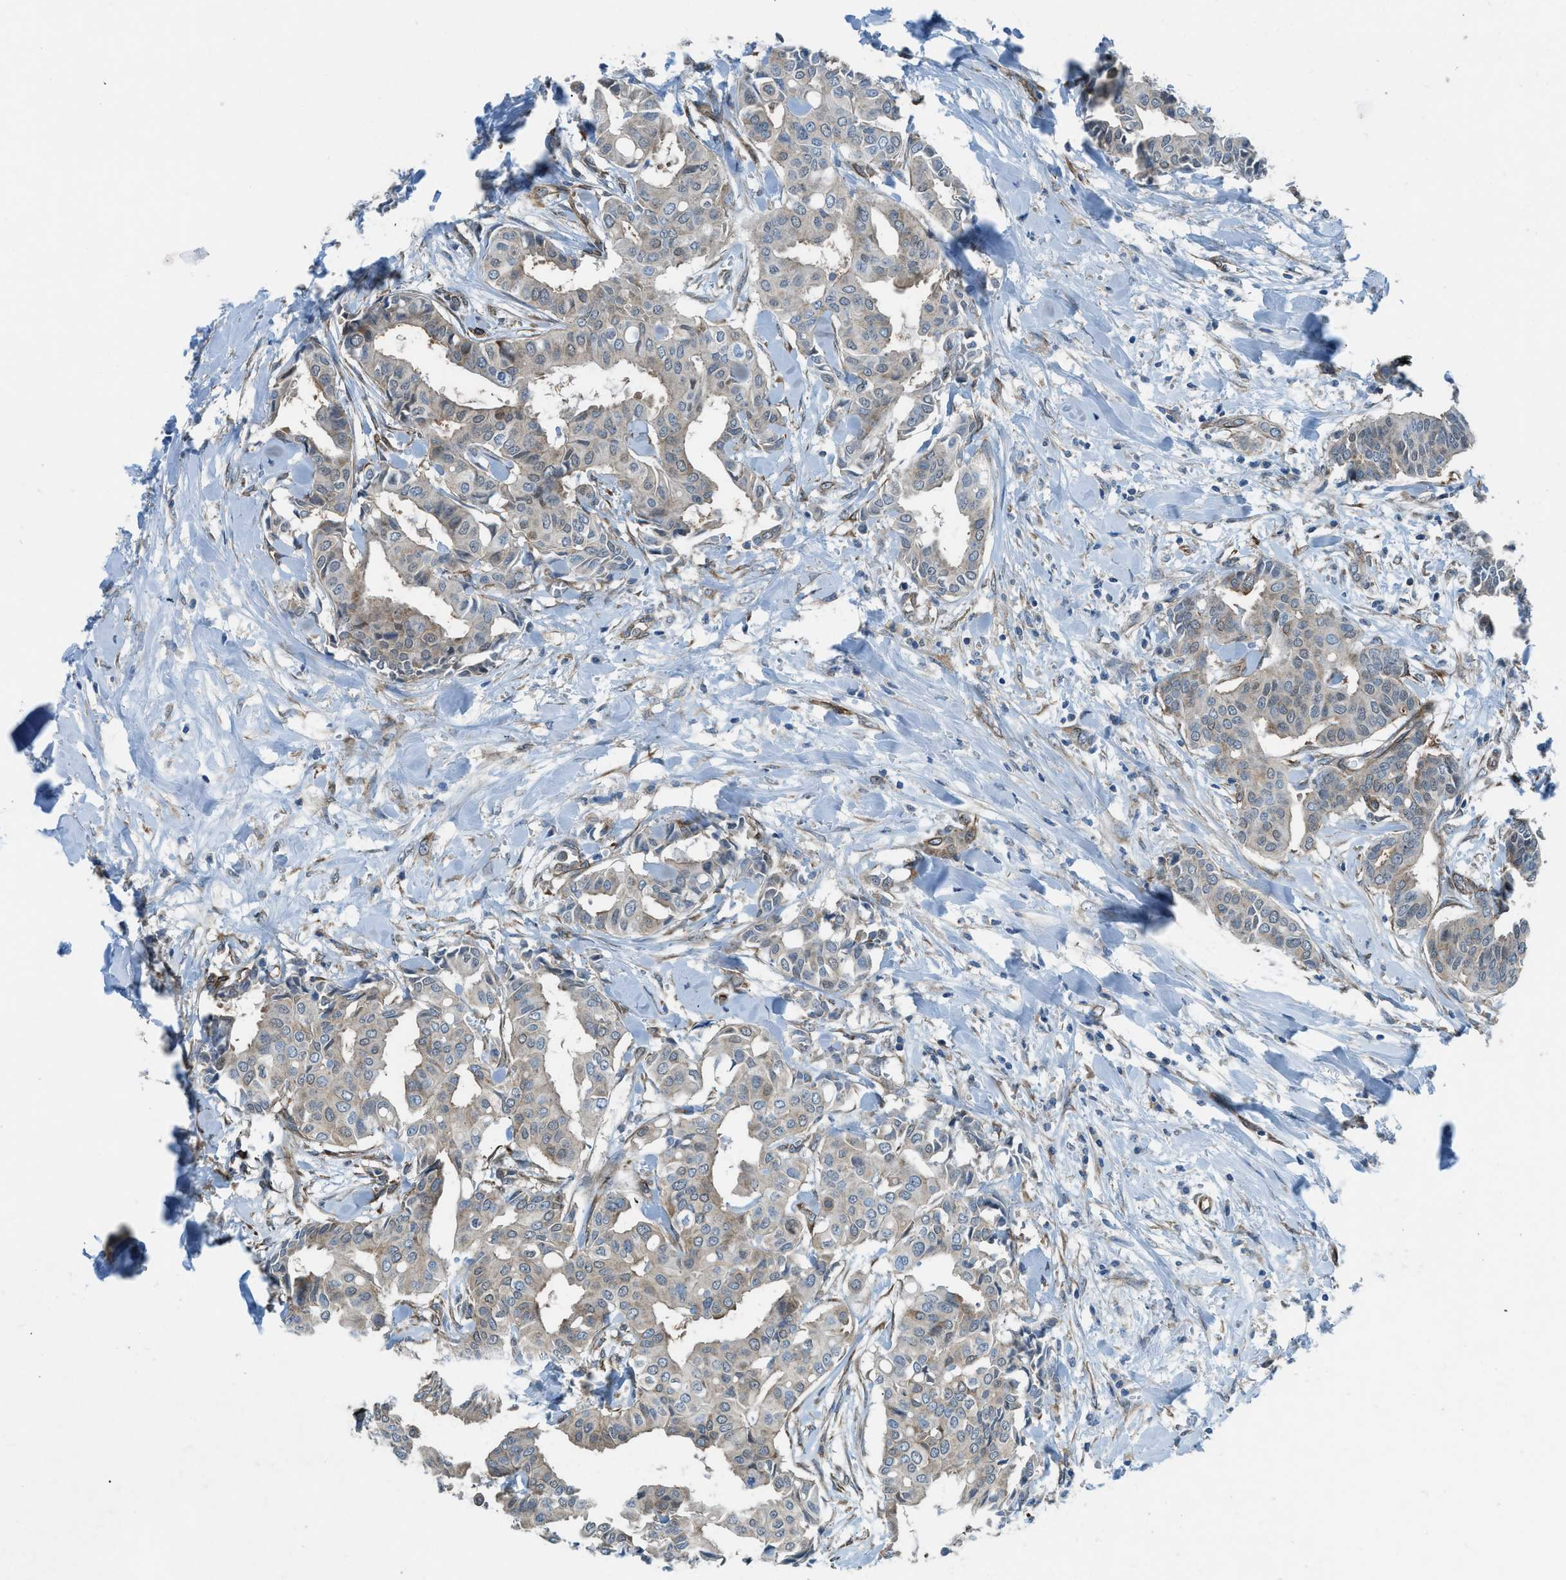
{"staining": {"intensity": "weak", "quantity": "25%-75%", "location": "cytoplasmic/membranous"}, "tissue": "head and neck cancer", "cell_type": "Tumor cells", "image_type": "cancer", "snomed": [{"axis": "morphology", "description": "Adenocarcinoma, NOS"}, {"axis": "topography", "description": "Salivary gland"}, {"axis": "topography", "description": "Head-Neck"}], "caption": "A brown stain shows weak cytoplasmic/membranous expression of a protein in human head and neck adenocarcinoma tumor cells. The staining is performed using DAB (3,3'-diaminobenzidine) brown chromogen to label protein expression. The nuclei are counter-stained blue using hematoxylin.", "gene": "PRKN", "patient": {"sex": "female", "age": 59}}